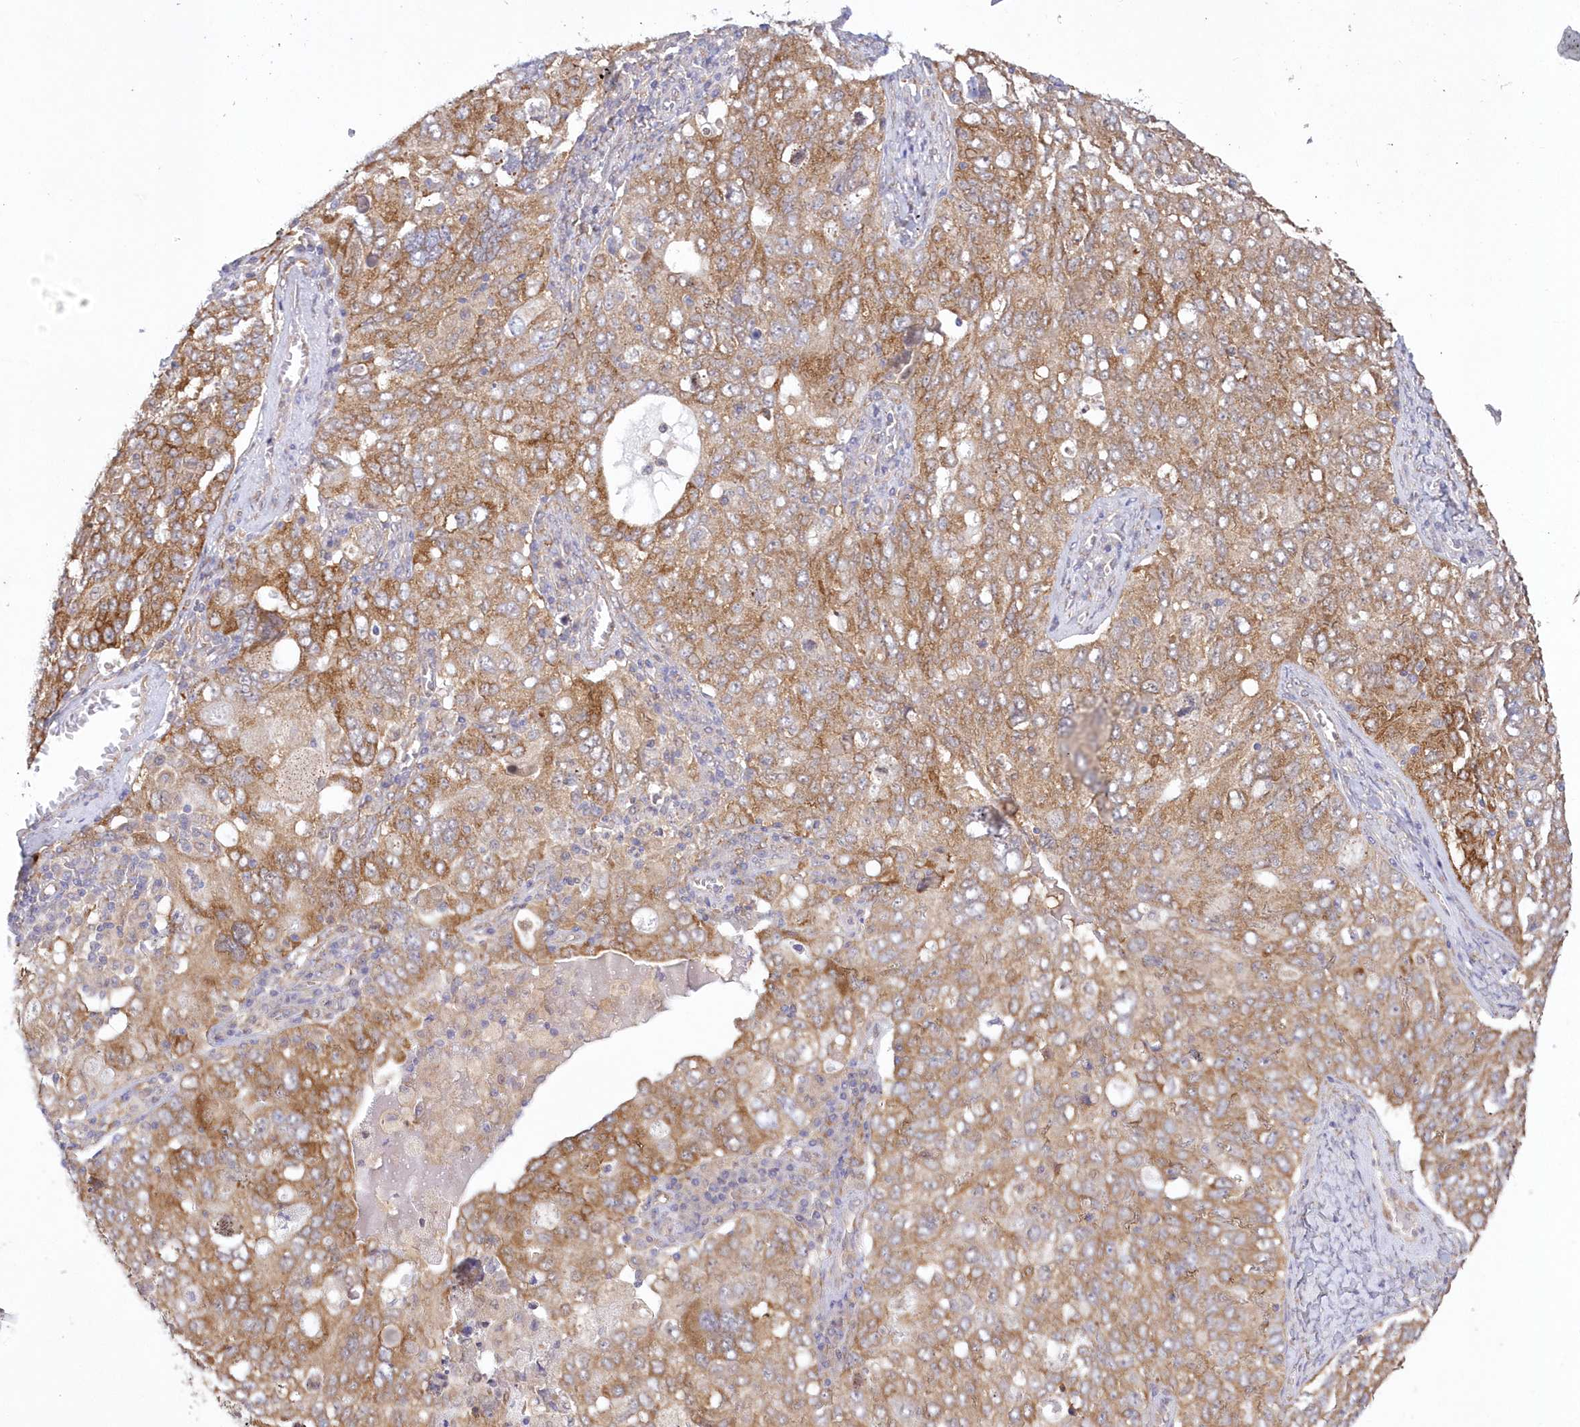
{"staining": {"intensity": "moderate", "quantity": ">75%", "location": "cytoplasmic/membranous"}, "tissue": "ovarian cancer", "cell_type": "Tumor cells", "image_type": "cancer", "snomed": [{"axis": "morphology", "description": "Carcinoma, endometroid"}, {"axis": "topography", "description": "Ovary"}], "caption": "Ovarian cancer (endometroid carcinoma) stained with a brown dye displays moderate cytoplasmic/membranous positive expression in about >75% of tumor cells.", "gene": "RNPEP", "patient": {"sex": "female", "age": 62}}